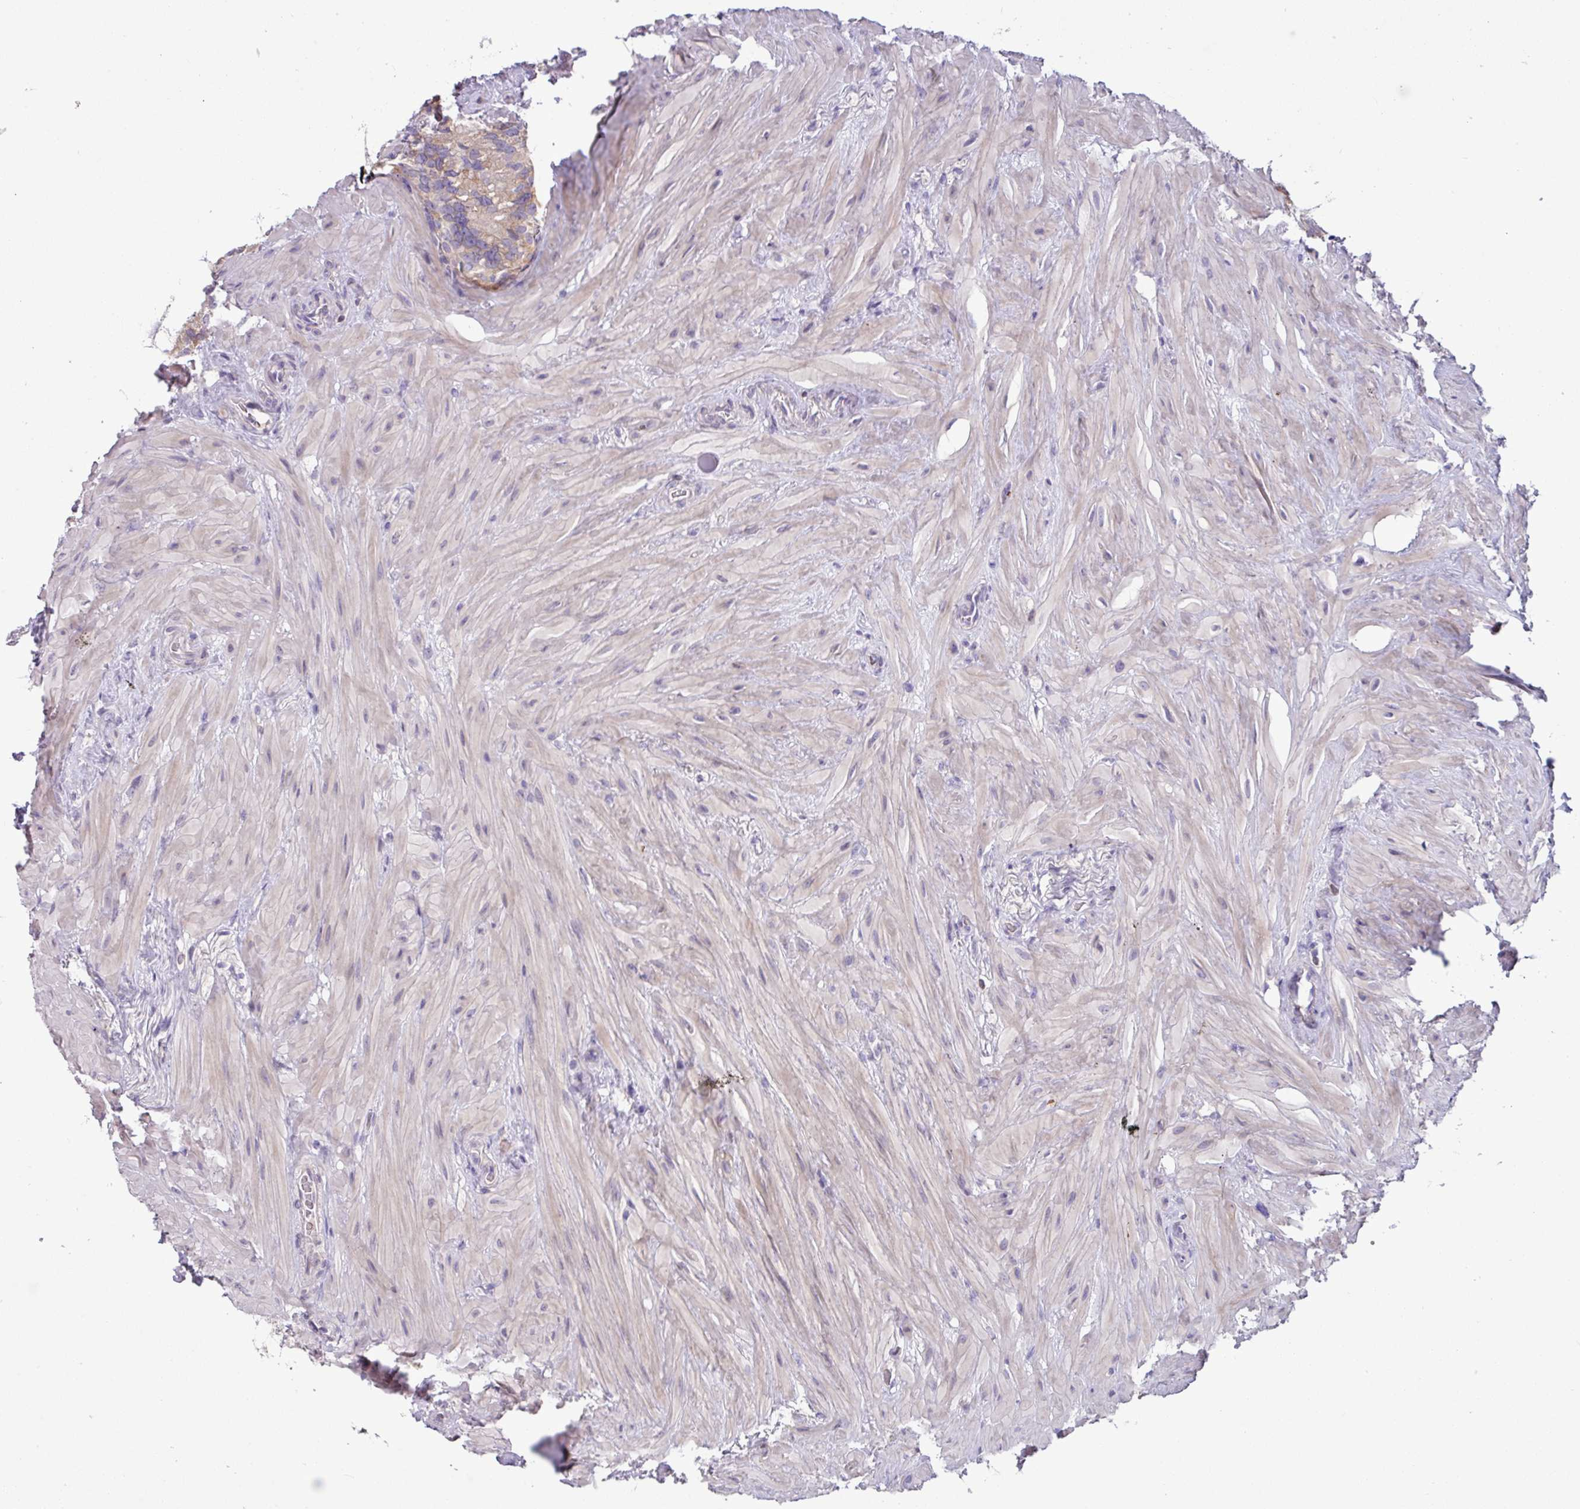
{"staining": {"intensity": "negative", "quantity": "none", "location": "none"}, "tissue": "seminal vesicle", "cell_type": "Glandular cells", "image_type": "normal", "snomed": [{"axis": "morphology", "description": "Normal tissue, NOS"}, {"axis": "topography", "description": "Seminal veicle"}], "caption": "DAB immunohistochemical staining of unremarkable human seminal vesicle displays no significant expression in glandular cells. (IHC, brightfield microscopy, high magnification).", "gene": "PNLDC1", "patient": {"sex": "male", "age": 68}}